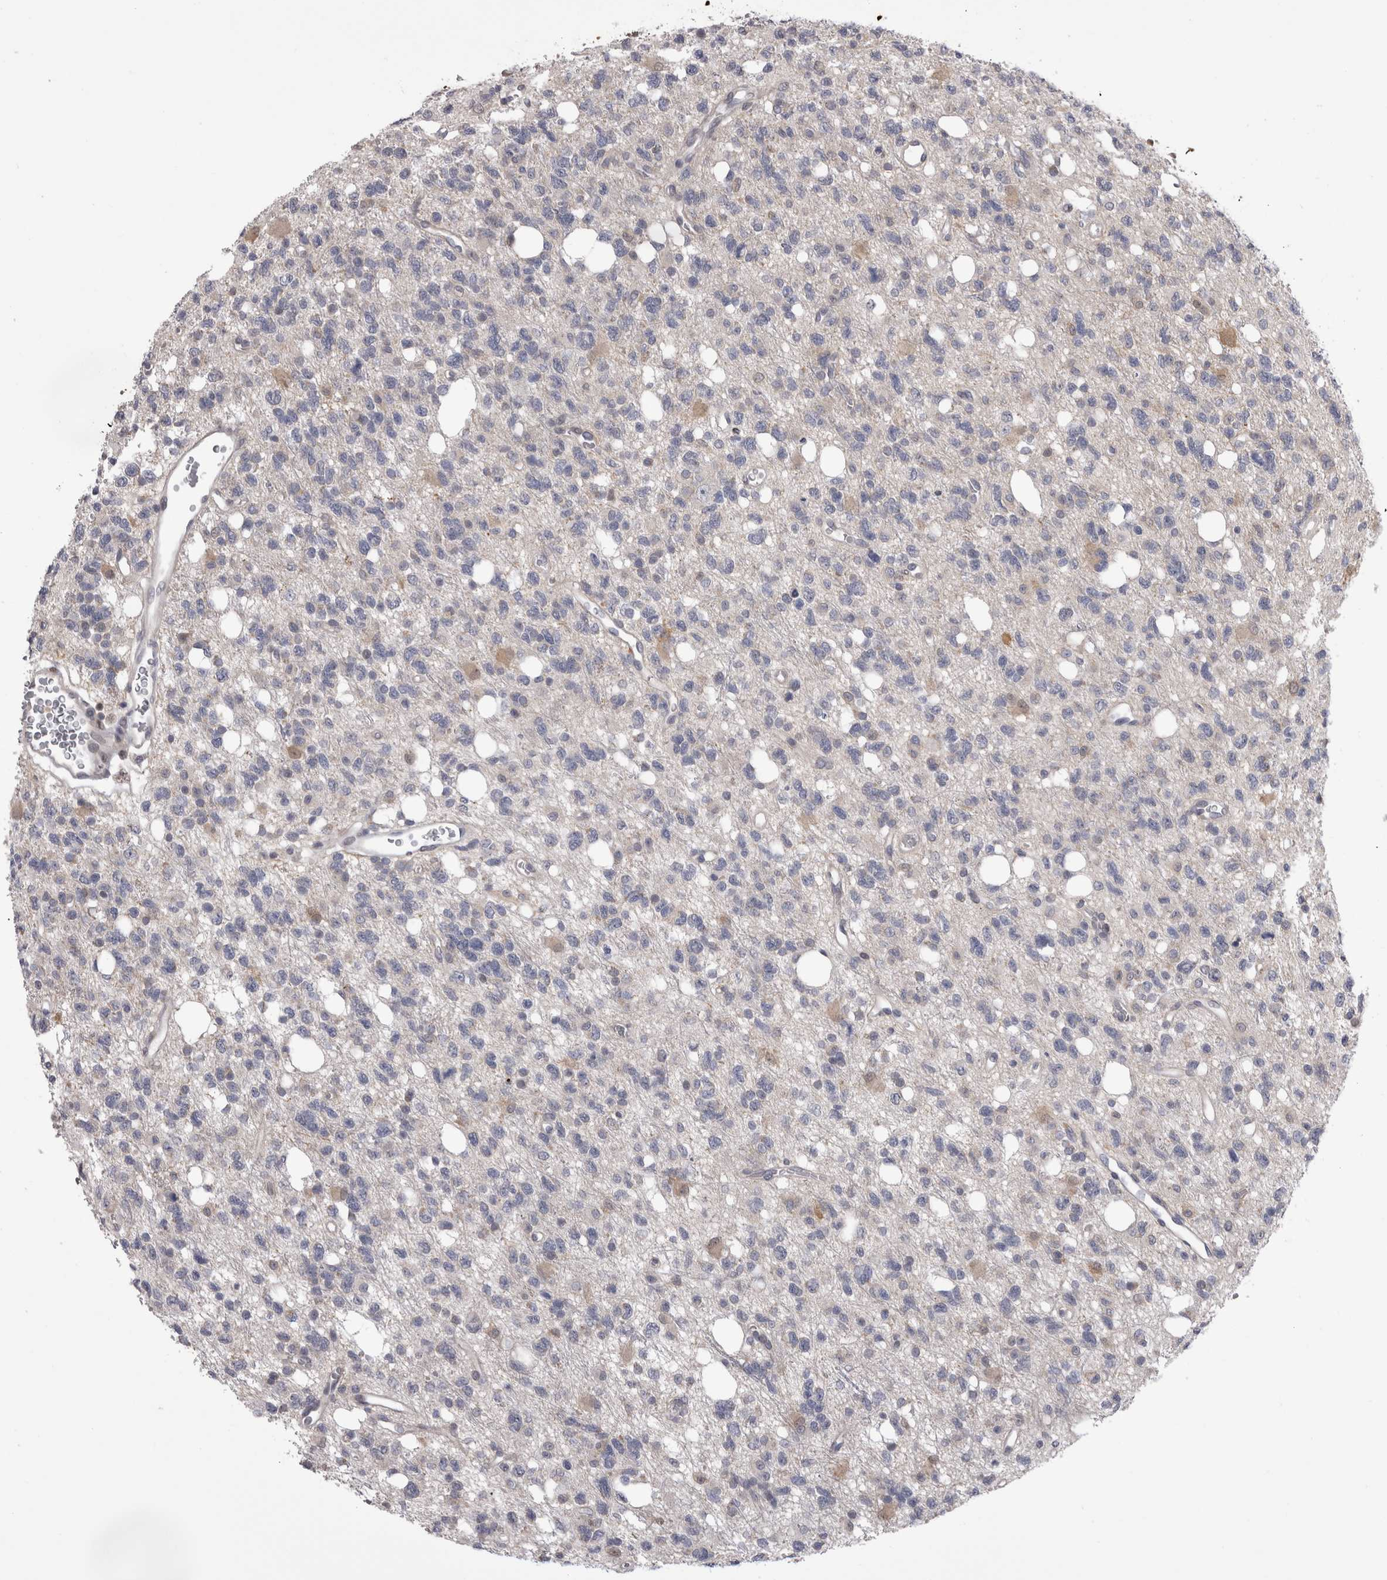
{"staining": {"intensity": "negative", "quantity": "none", "location": "none"}, "tissue": "glioma", "cell_type": "Tumor cells", "image_type": "cancer", "snomed": [{"axis": "morphology", "description": "Glioma, malignant, High grade"}, {"axis": "topography", "description": "Brain"}], "caption": "This is a image of immunohistochemistry staining of malignant high-grade glioma, which shows no staining in tumor cells.", "gene": "CHIC2", "patient": {"sex": "female", "age": 62}}